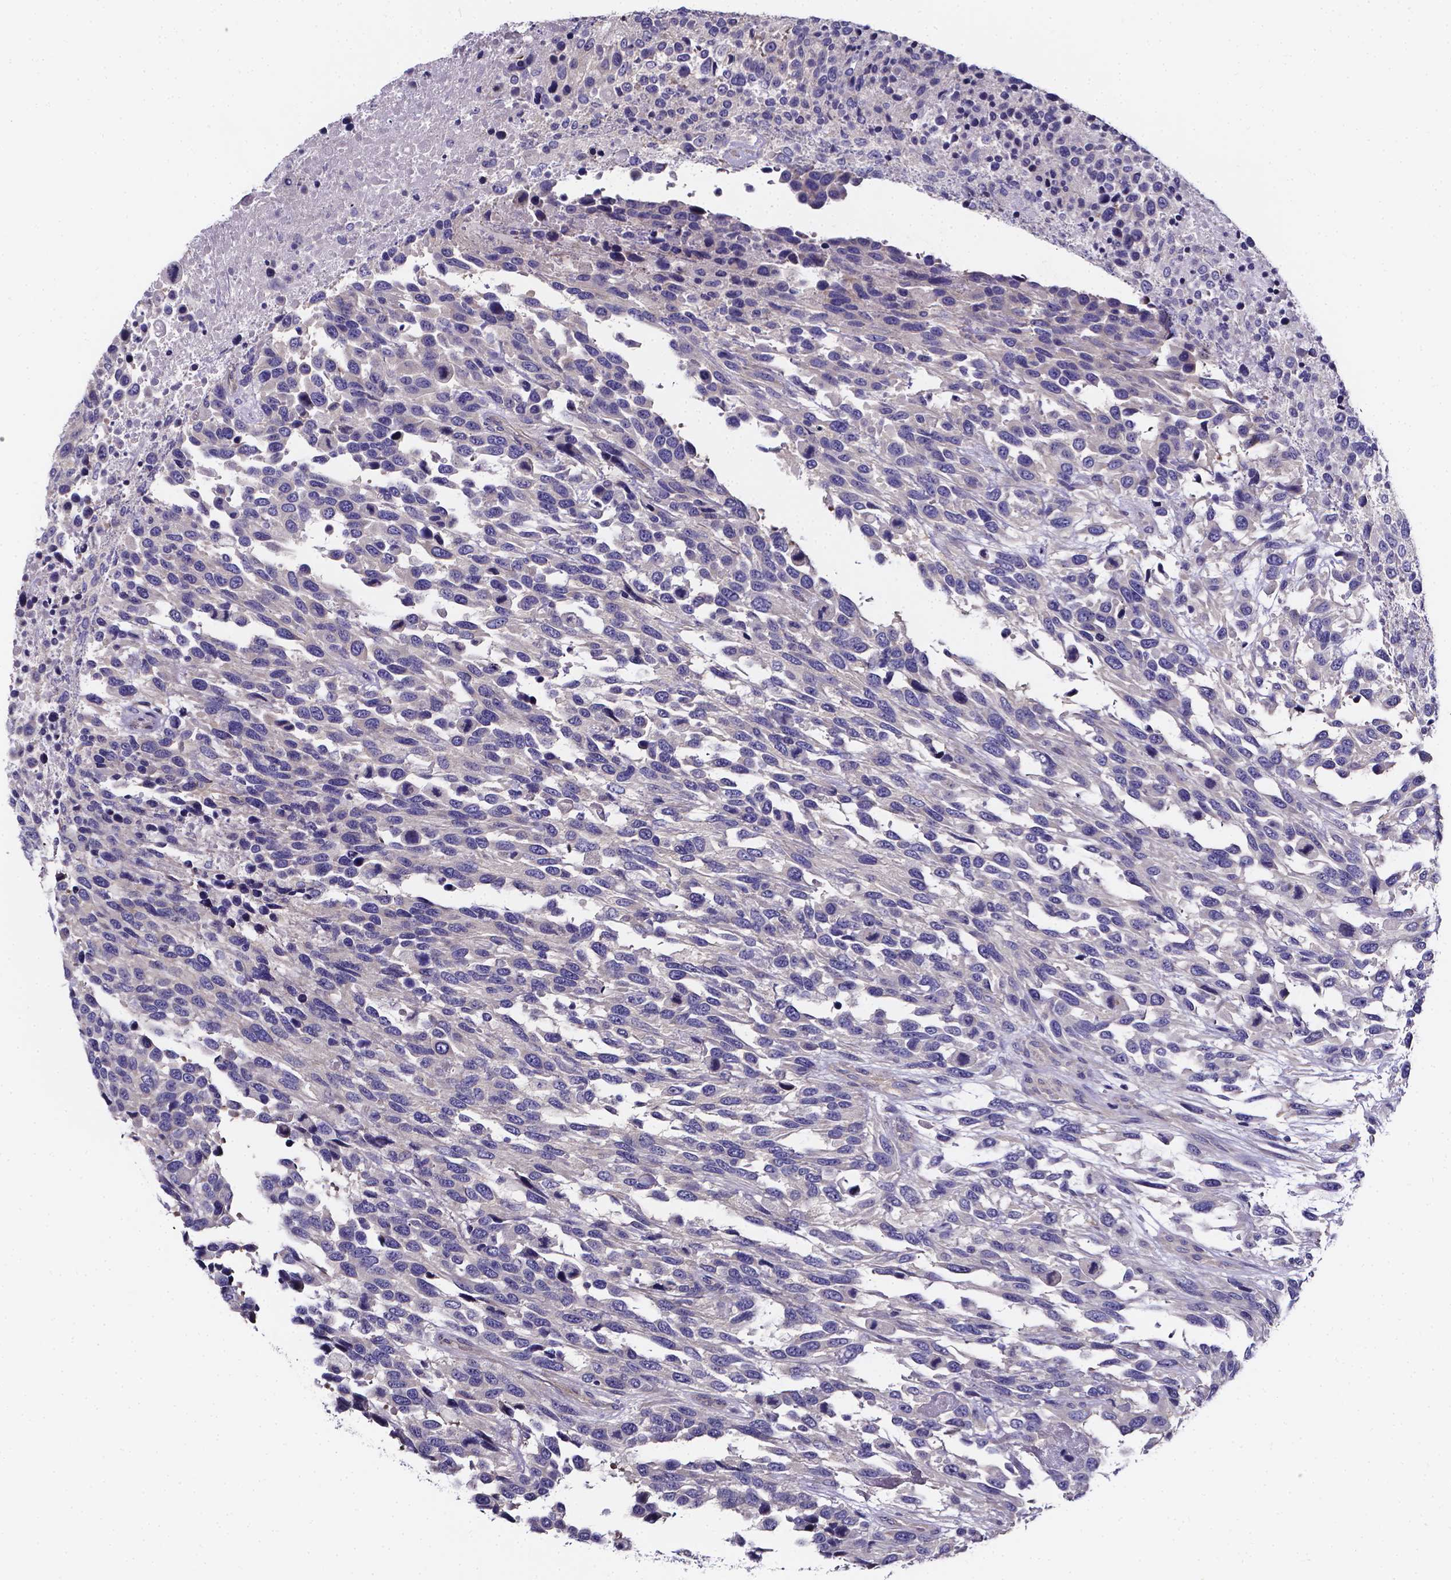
{"staining": {"intensity": "negative", "quantity": "none", "location": "none"}, "tissue": "urothelial cancer", "cell_type": "Tumor cells", "image_type": "cancer", "snomed": [{"axis": "morphology", "description": "Urothelial carcinoma, High grade"}, {"axis": "topography", "description": "Urinary bladder"}], "caption": "Tumor cells show no significant expression in urothelial carcinoma (high-grade).", "gene": "CACNG8", "patient": {"sex": "female", "age": 70}}